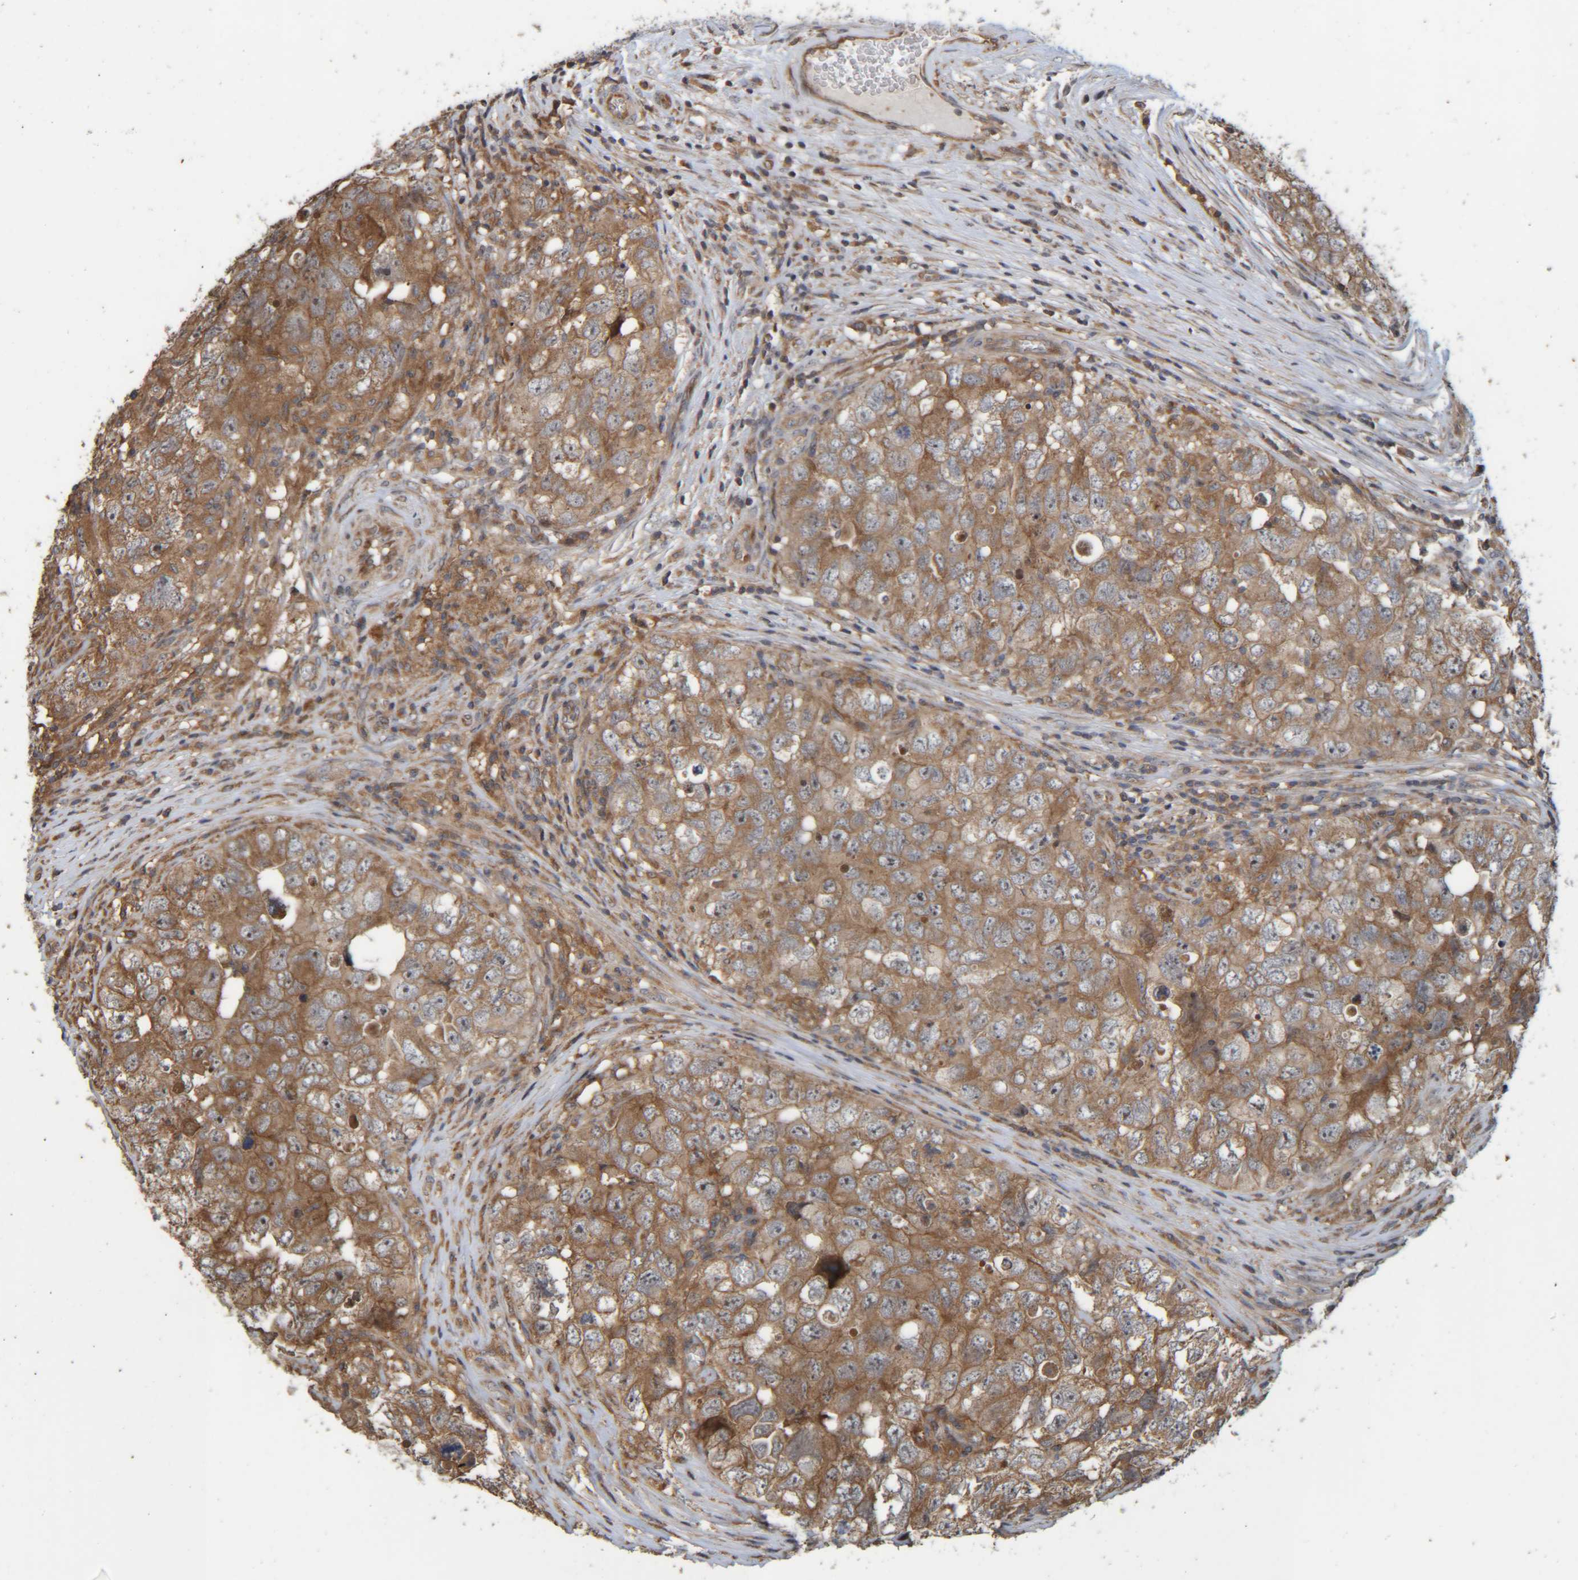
{"staining": {"intensity": "moderate", "quantity": ">75%", "location": "cytoplasmic/membranous"}, "tissue": "testis cancer", "cell_type": "Tumor cells", "image_type": "cancer", "snomed": [{"axis": "morphology", "description": "Seminoma, NOS"}, {"axis": "morphology", "description": "Carcinoma, Embryonal, NOS"}, {"axis": "topography", "description": "Testis"}], "caption": "Protein expression analysis of testis cancer (seminoma) reveals moderate cytoplasmic/membranous staining in about >75% of tumor cells. (IHC, brightfield microscopy, high magnification).", "gene": "CCDC57", "patient": {"sex": "male", "age": 43}}